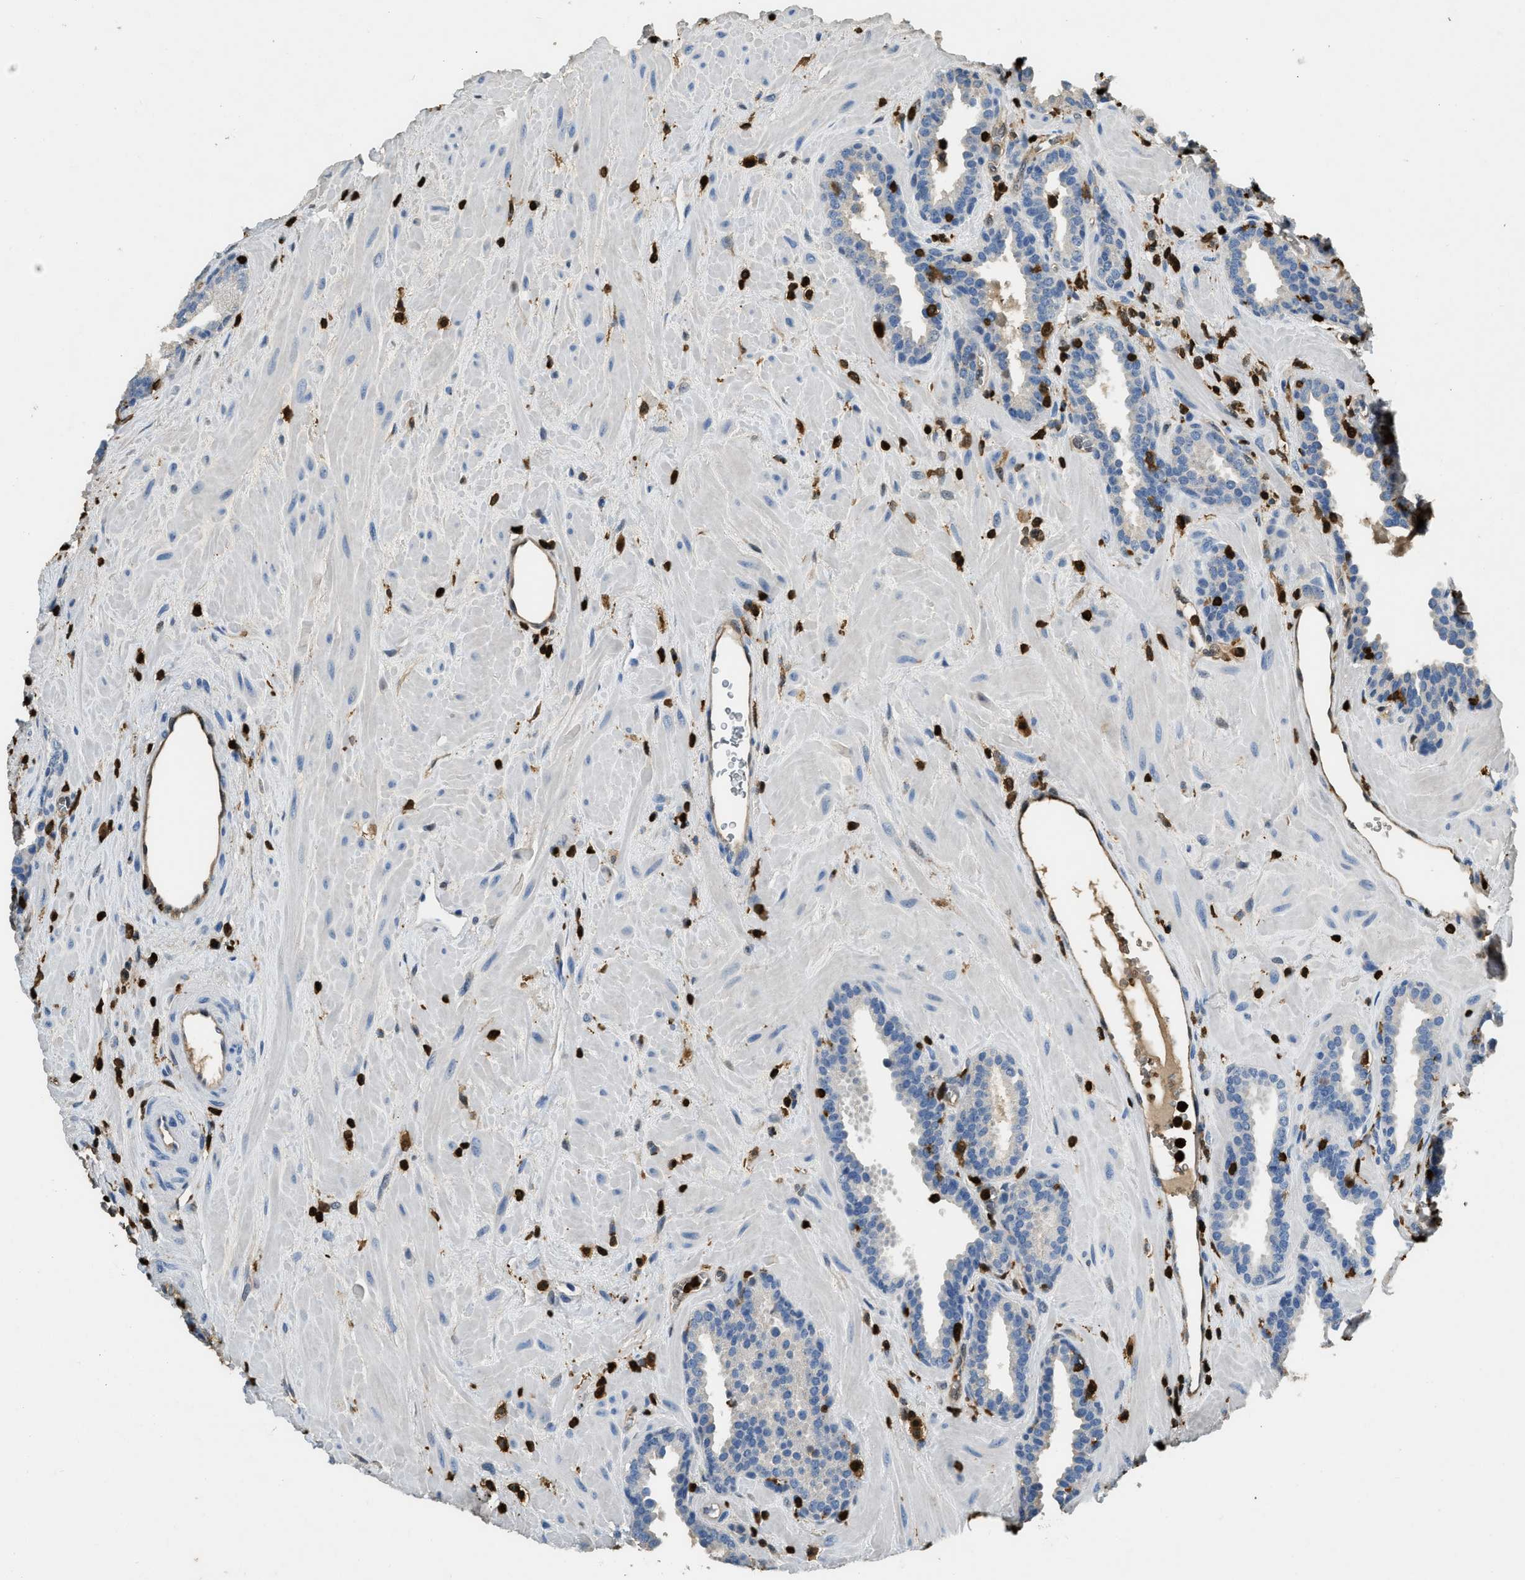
{"staining": {"intensity": "negative", "quantity": "none", "location": "none"}, "tissue": "prostate", "cell_type": "Glandular cells", "image_type": "normal", "snomed": [{"axis": "morphology", "description": "Normal tissue, NOS"}, {"axis": "topography", "description": "Prostate"}], "caption": "This is an IHC micrograph of normal human prostate. There is no positivity in glandular cells.", "gene": "ARHGDIB", "patient": {"sex": "male", "age": 51}}